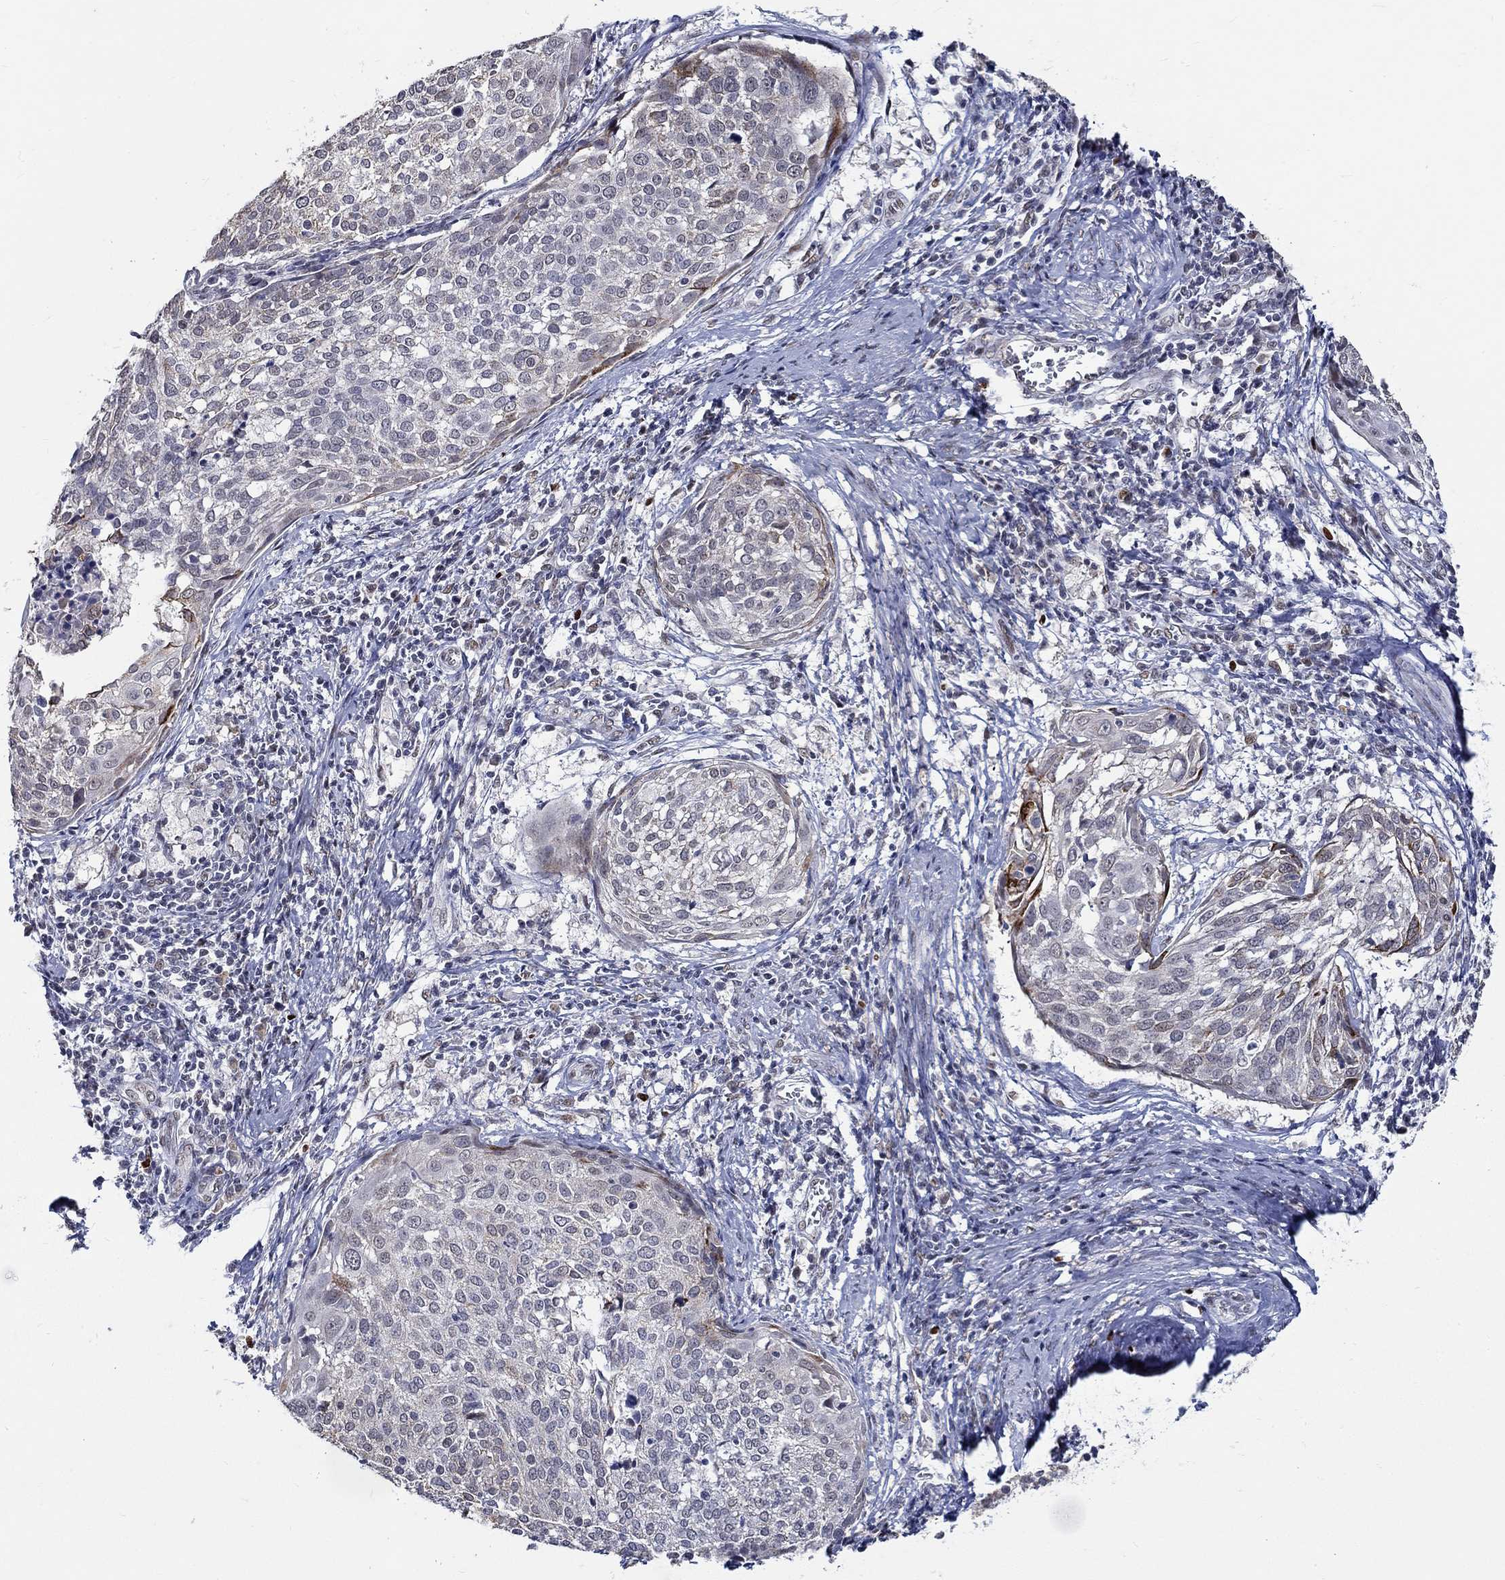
{"staining": {"intensity": "moderate", "quantity": "<25%", "location": "cytoplasmic/membranous"}, "tissue": "cervical cancer", "cell_type": "Tumor cells", "image_type": "cancer", "snomed": [{"axis": "morphology", "description": "Squamous cell carcinoma, NOS"}, {"axis": "topography", "description": "Cervix"}], "caption": "This micrograph shows squamous cell carcinoma (cervical) stained with IHC to label a protein in brown. The cytoplasmic/membranous of tumor cells show moderate positivity for the protein. Nuclei are counter-stained blue.", "gene": "GATA2", "patient": {"sex": "female", "age": 39}}